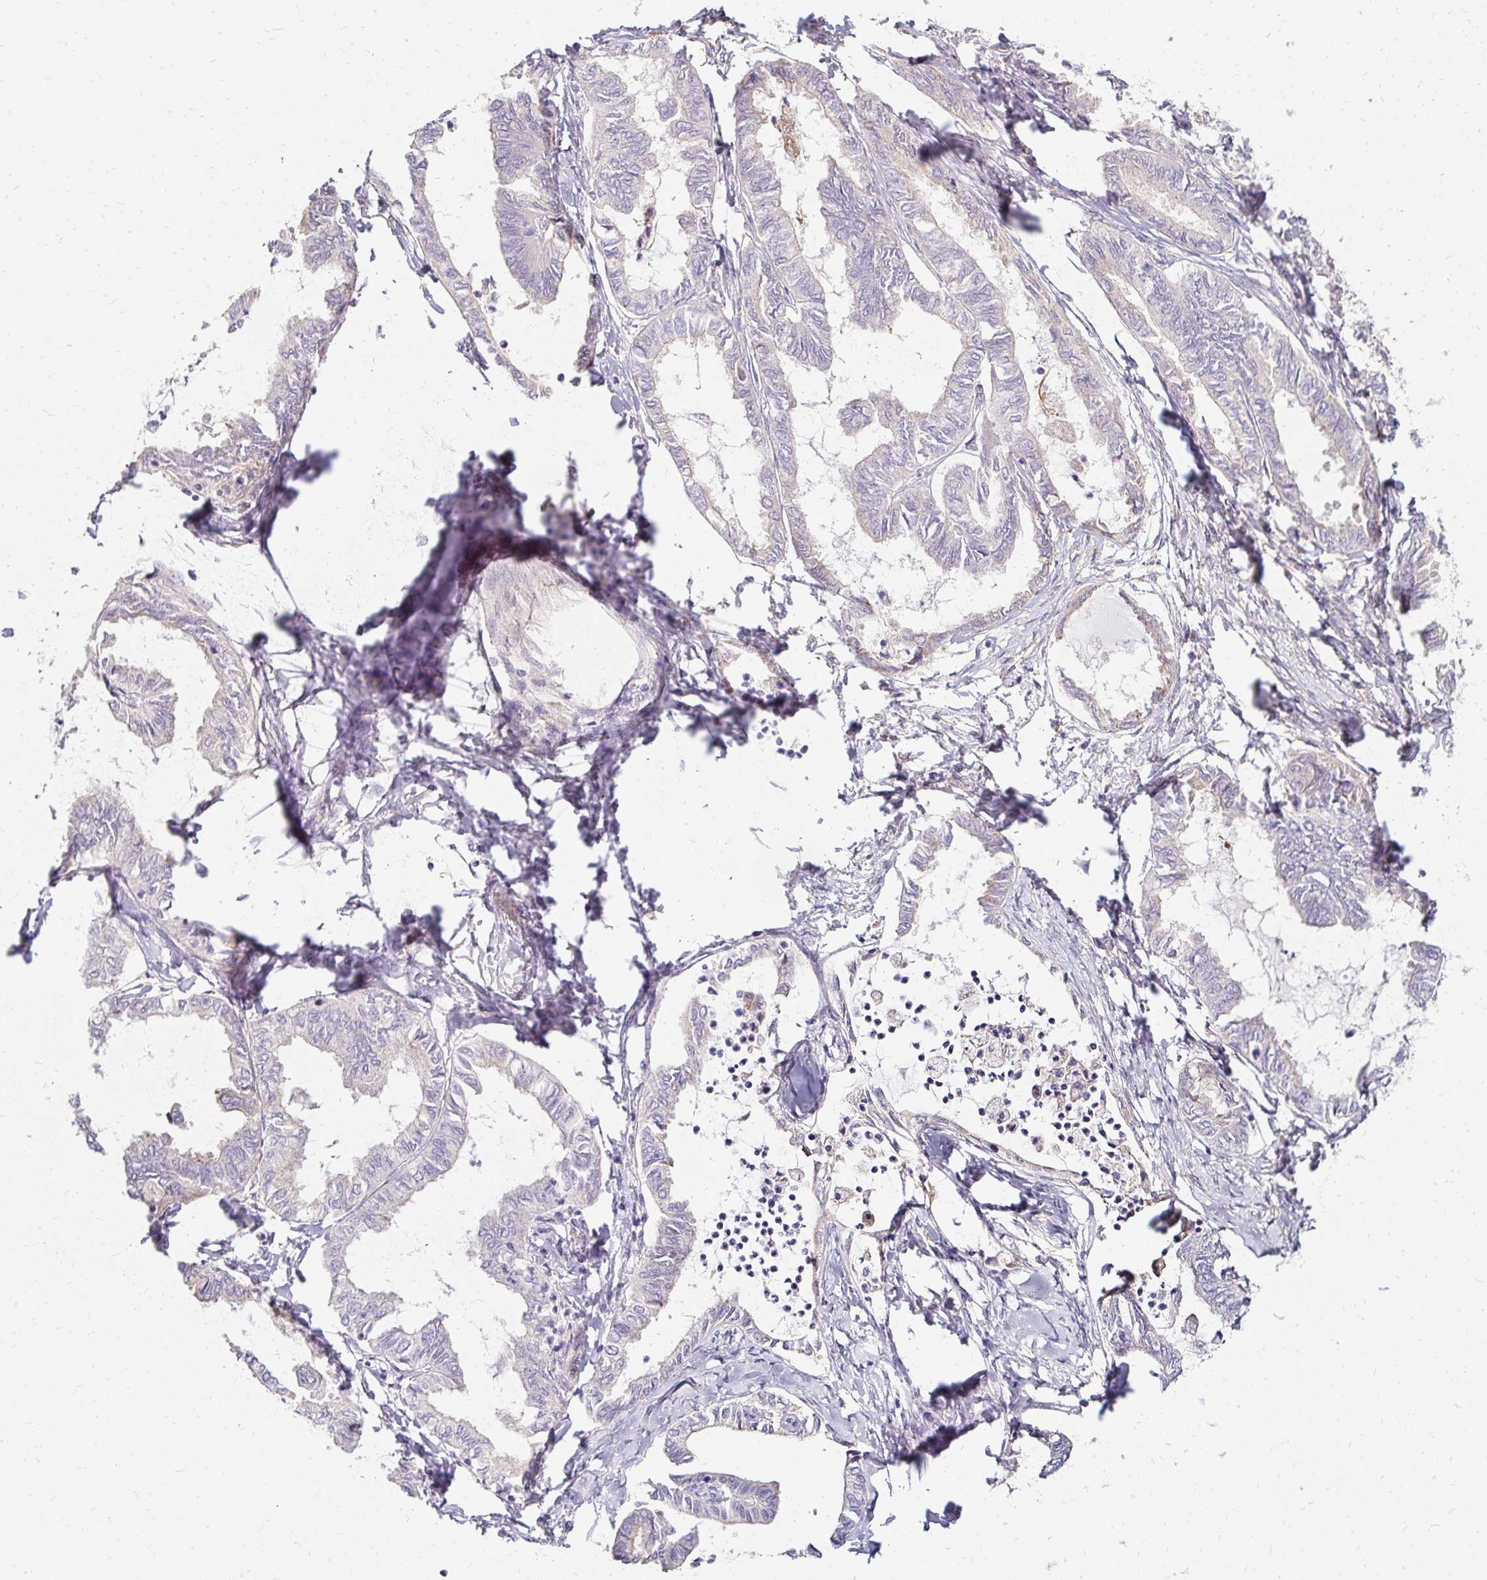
{"staining": {"intensity": "negative", "quantity": "none", "location": "none"}, "tissue": "ovarian cancer", "cell_type": "Tumor cells", "image_type": "cancer", "snomed": [{"axis": "morphology", "description": "Carcinoma, endometroid"}, {"axis": "topography", "description": "Ovary"}], "caption": "Histopathology image shows no protein expression in tumor cells of ovarian endometroid carcinoma tissue.", "gene": "PRIMA1", "patient": {"sex": "female", "age": 70}}